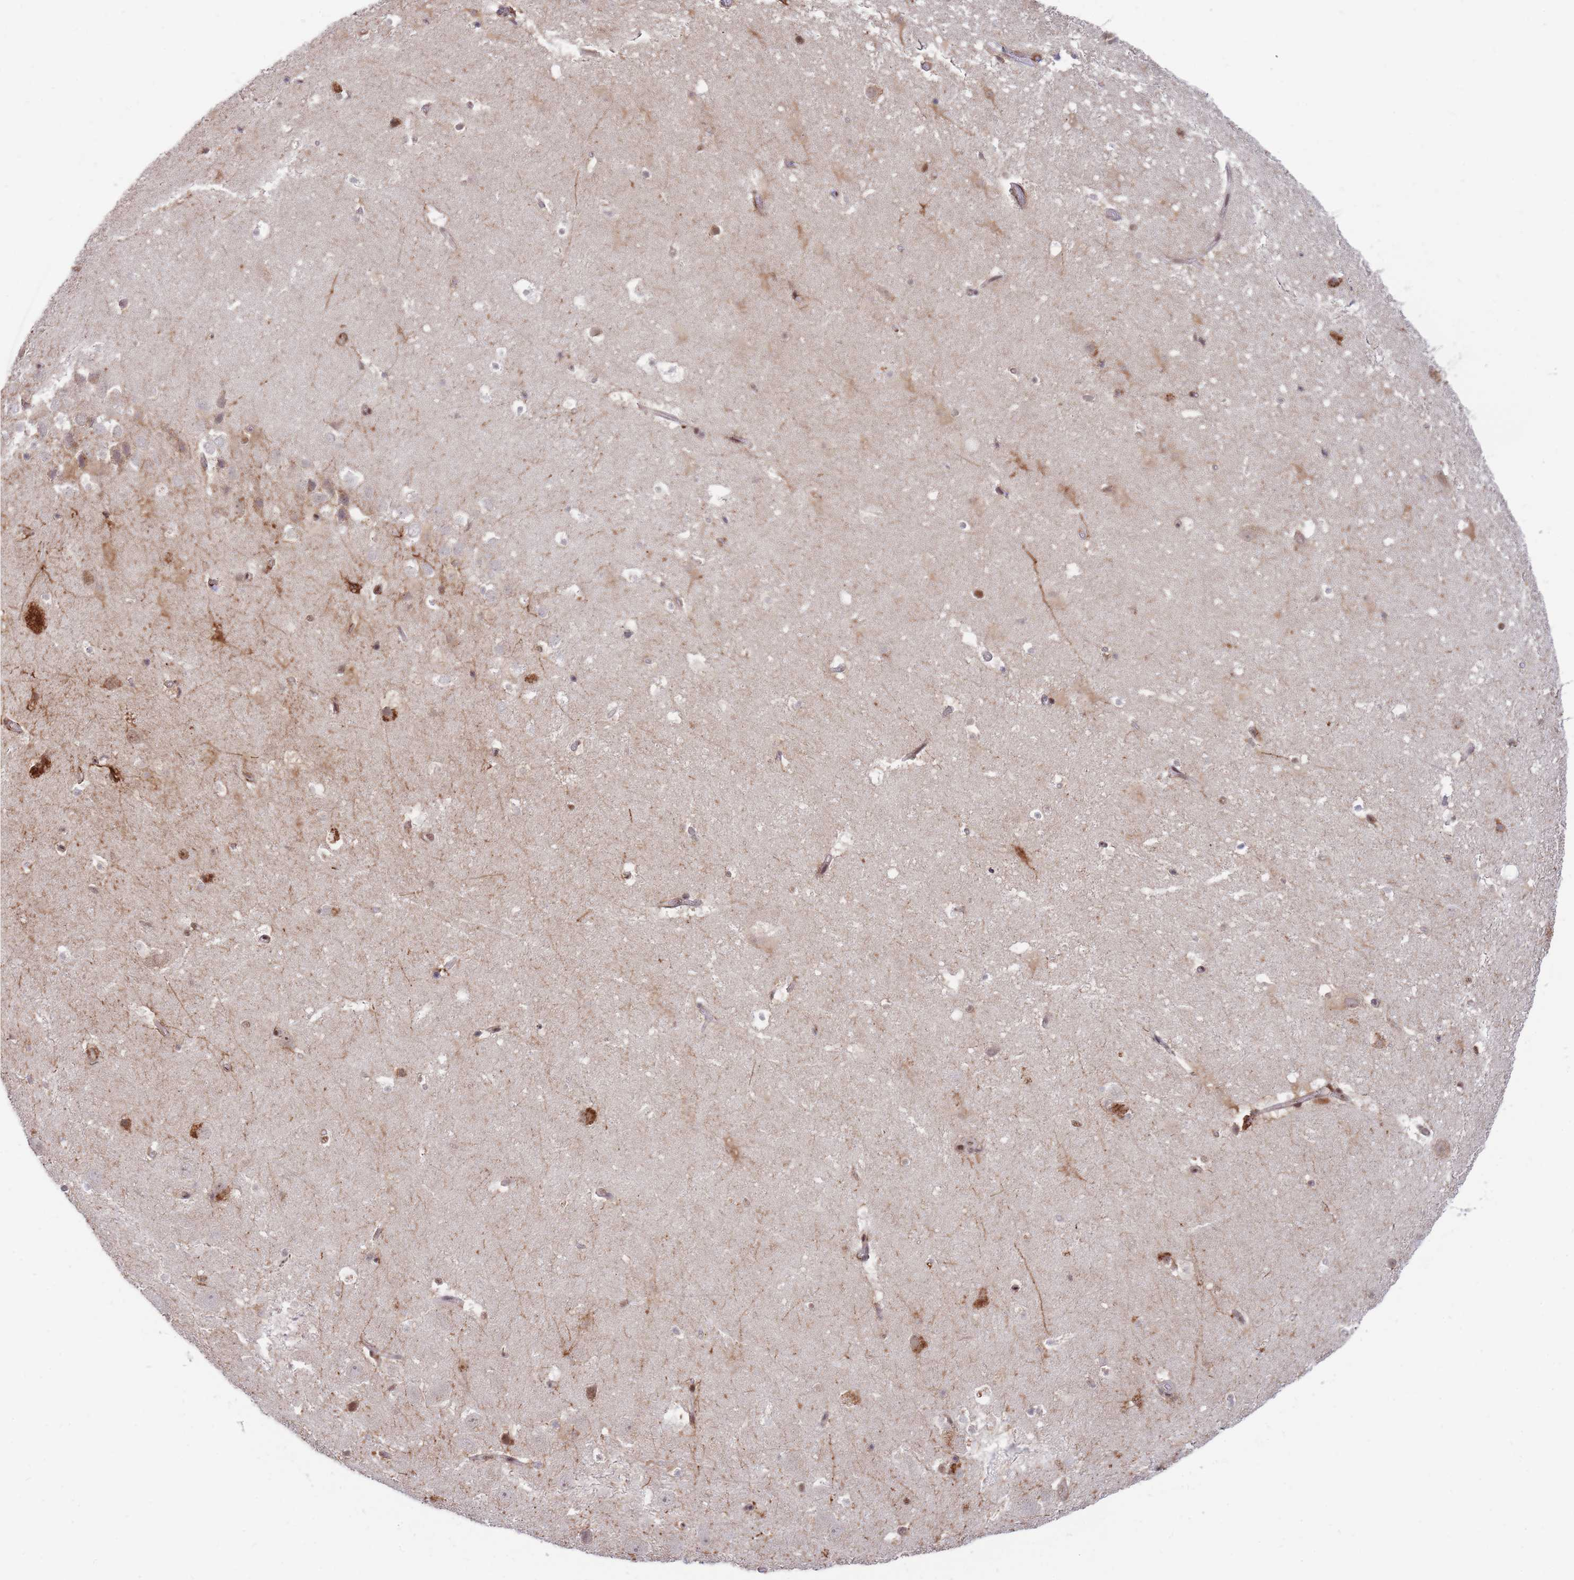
{"staining": {"intensity": "strong", "quantity": "25%-75%", "location": "cytoplasmic/membranous"}, "tissue": "hippocampus", "cell_type": "Glial cells", "image_type": "normal", "snomed": [{"axis": "morphology", "description": "Normal tissue, NOS"}, {"axis": "topography", "description": "Hippocampus"}], "caption": "Protein positivity by IHC demonstrates strong cytoplasmic/membranous expression in approximately 25%-75% of glial cells in unremarkable hippocampus.", "gene": "BOD1L1", "patient": {"sex": "male", "age": 37}}